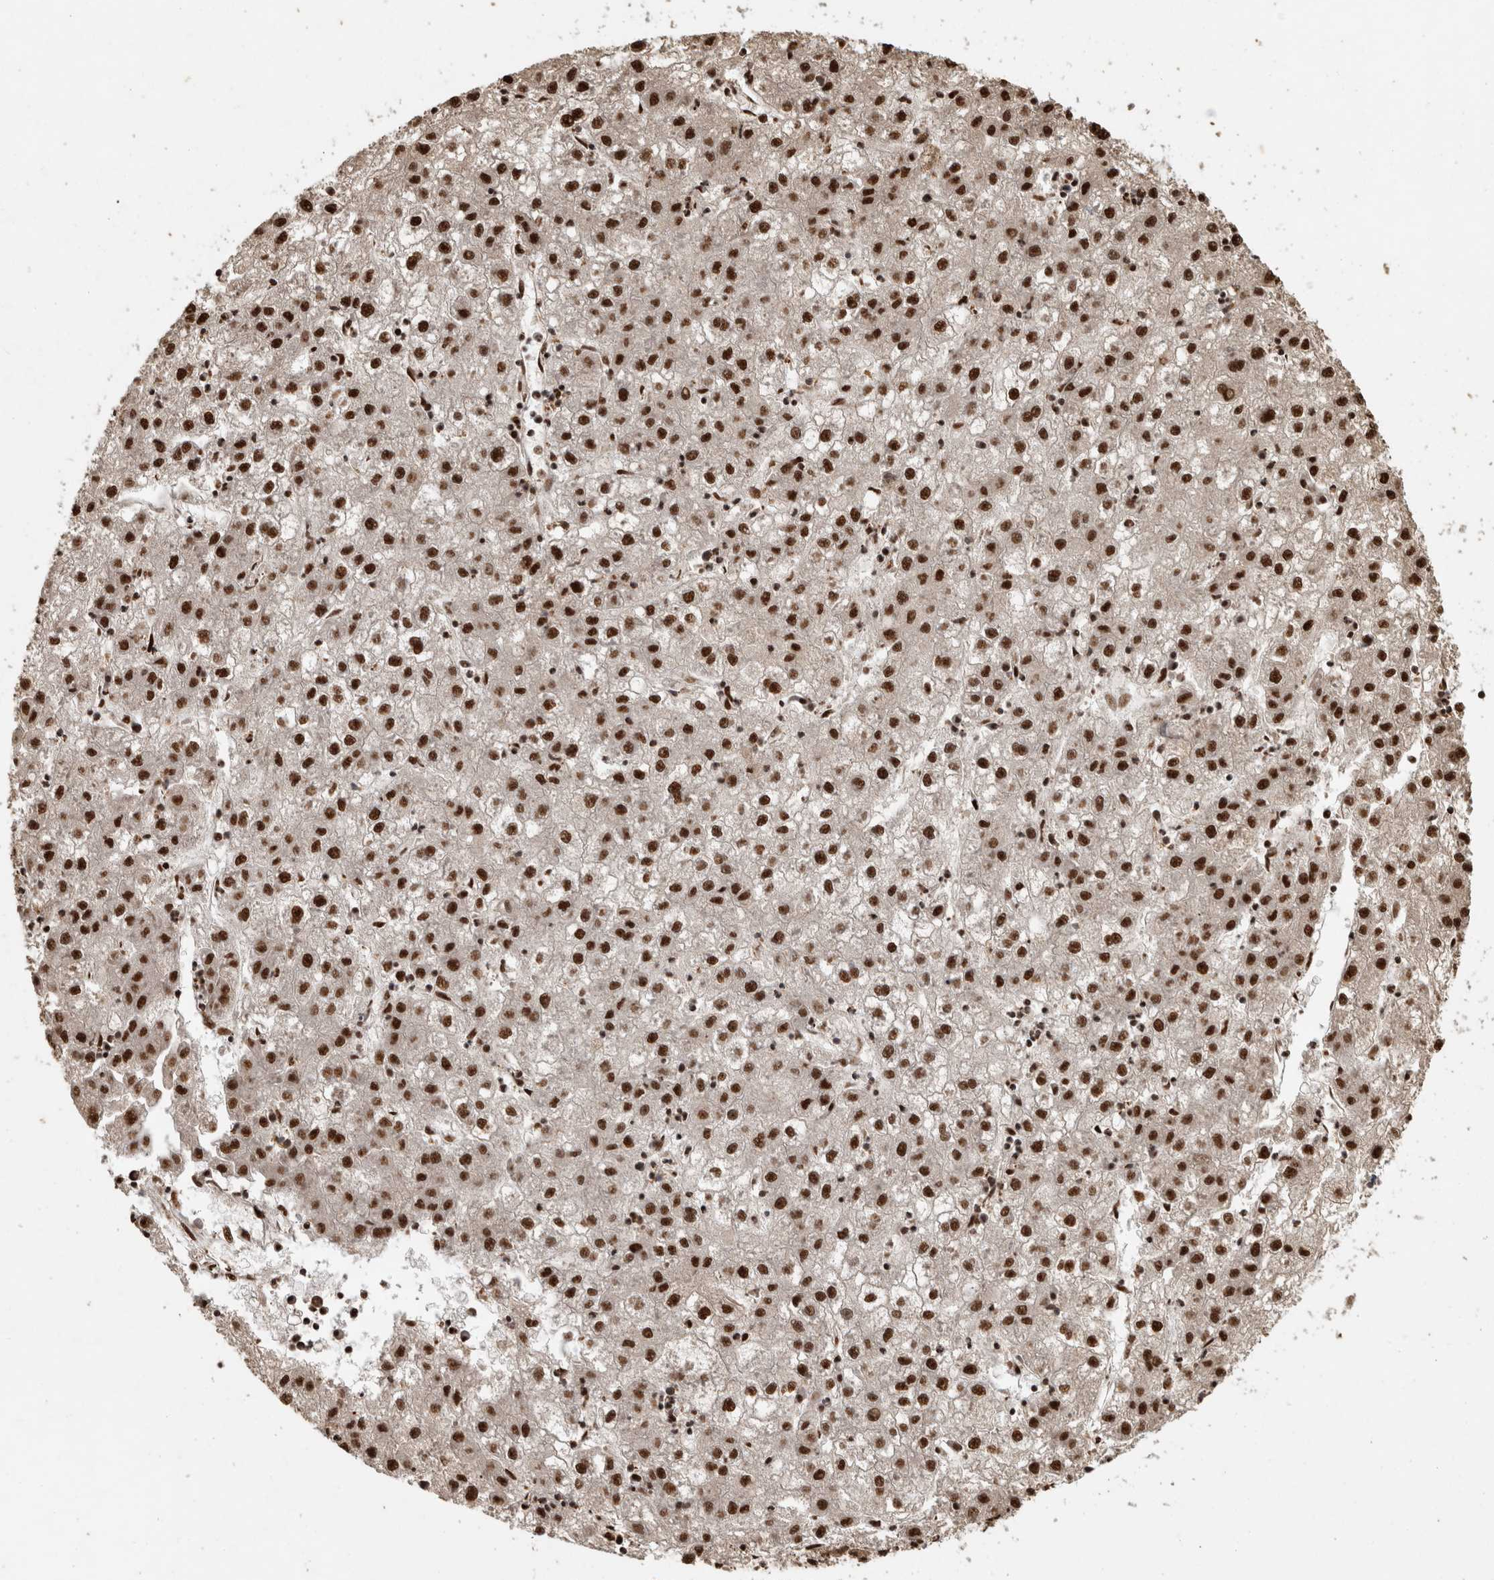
{"staining": {"intensity": "strong", "quantity": ">75%", "location": "nuclear"}, "tissue": "liver cancer", "cell_type": "Tumor cells", "image_type": "cancer", "snomed": [{"axis": "morphology", "description": "Carcinoma, Hepatocellular, NOS"}, {"axis": "topography", "description": "Liver"}], "caption": "Liver cancer (hepatocellular carcinoma) tissue demonstrates strong nuclear expression in approximately >75% of tumor cells", "gene": "RAD50", "patient": {"sex": "male", "age": 72}}